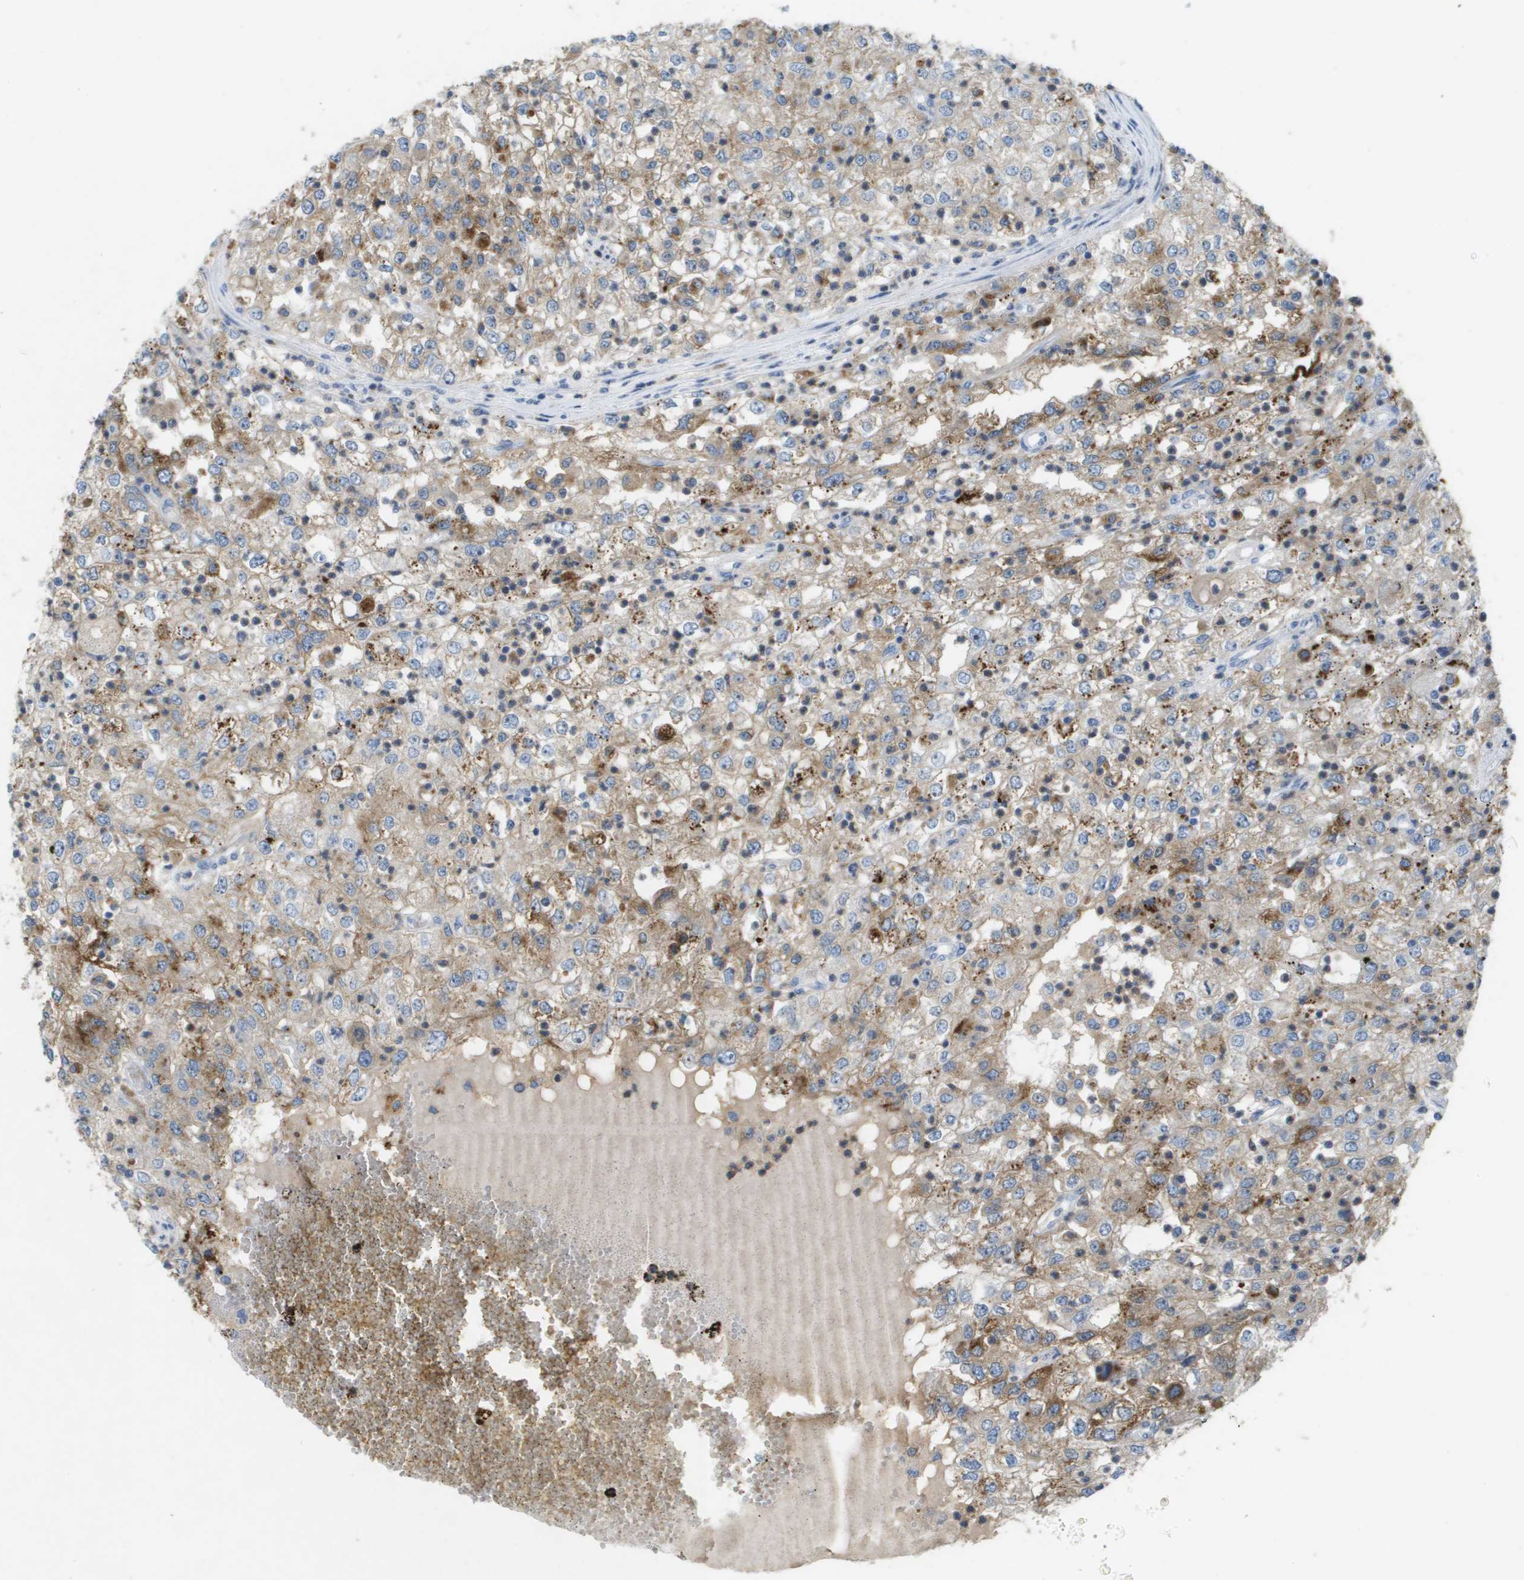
{"staining": {"intensity": "moderate", "quantity": "25%-75%", "location": "cytoplasmic/membranous"}, "tissue": "renal cancer", "cell_type": "Tumor cells", "image_type": "cancer", "snomed": [{"axis": "morphology", "description": "Adenocarcinoma, NOS"}, {"axis": "topography", "description": "Kidney"}], "caption": "DAB immunohistochemical staining of human renal adenocarcinoma displays moderate cytoplasmic/membranous protein expression in approximately 25%-75% of tumor cells.", "gene": "LIPG", "patient": {"sex": "female", "age": 54}}